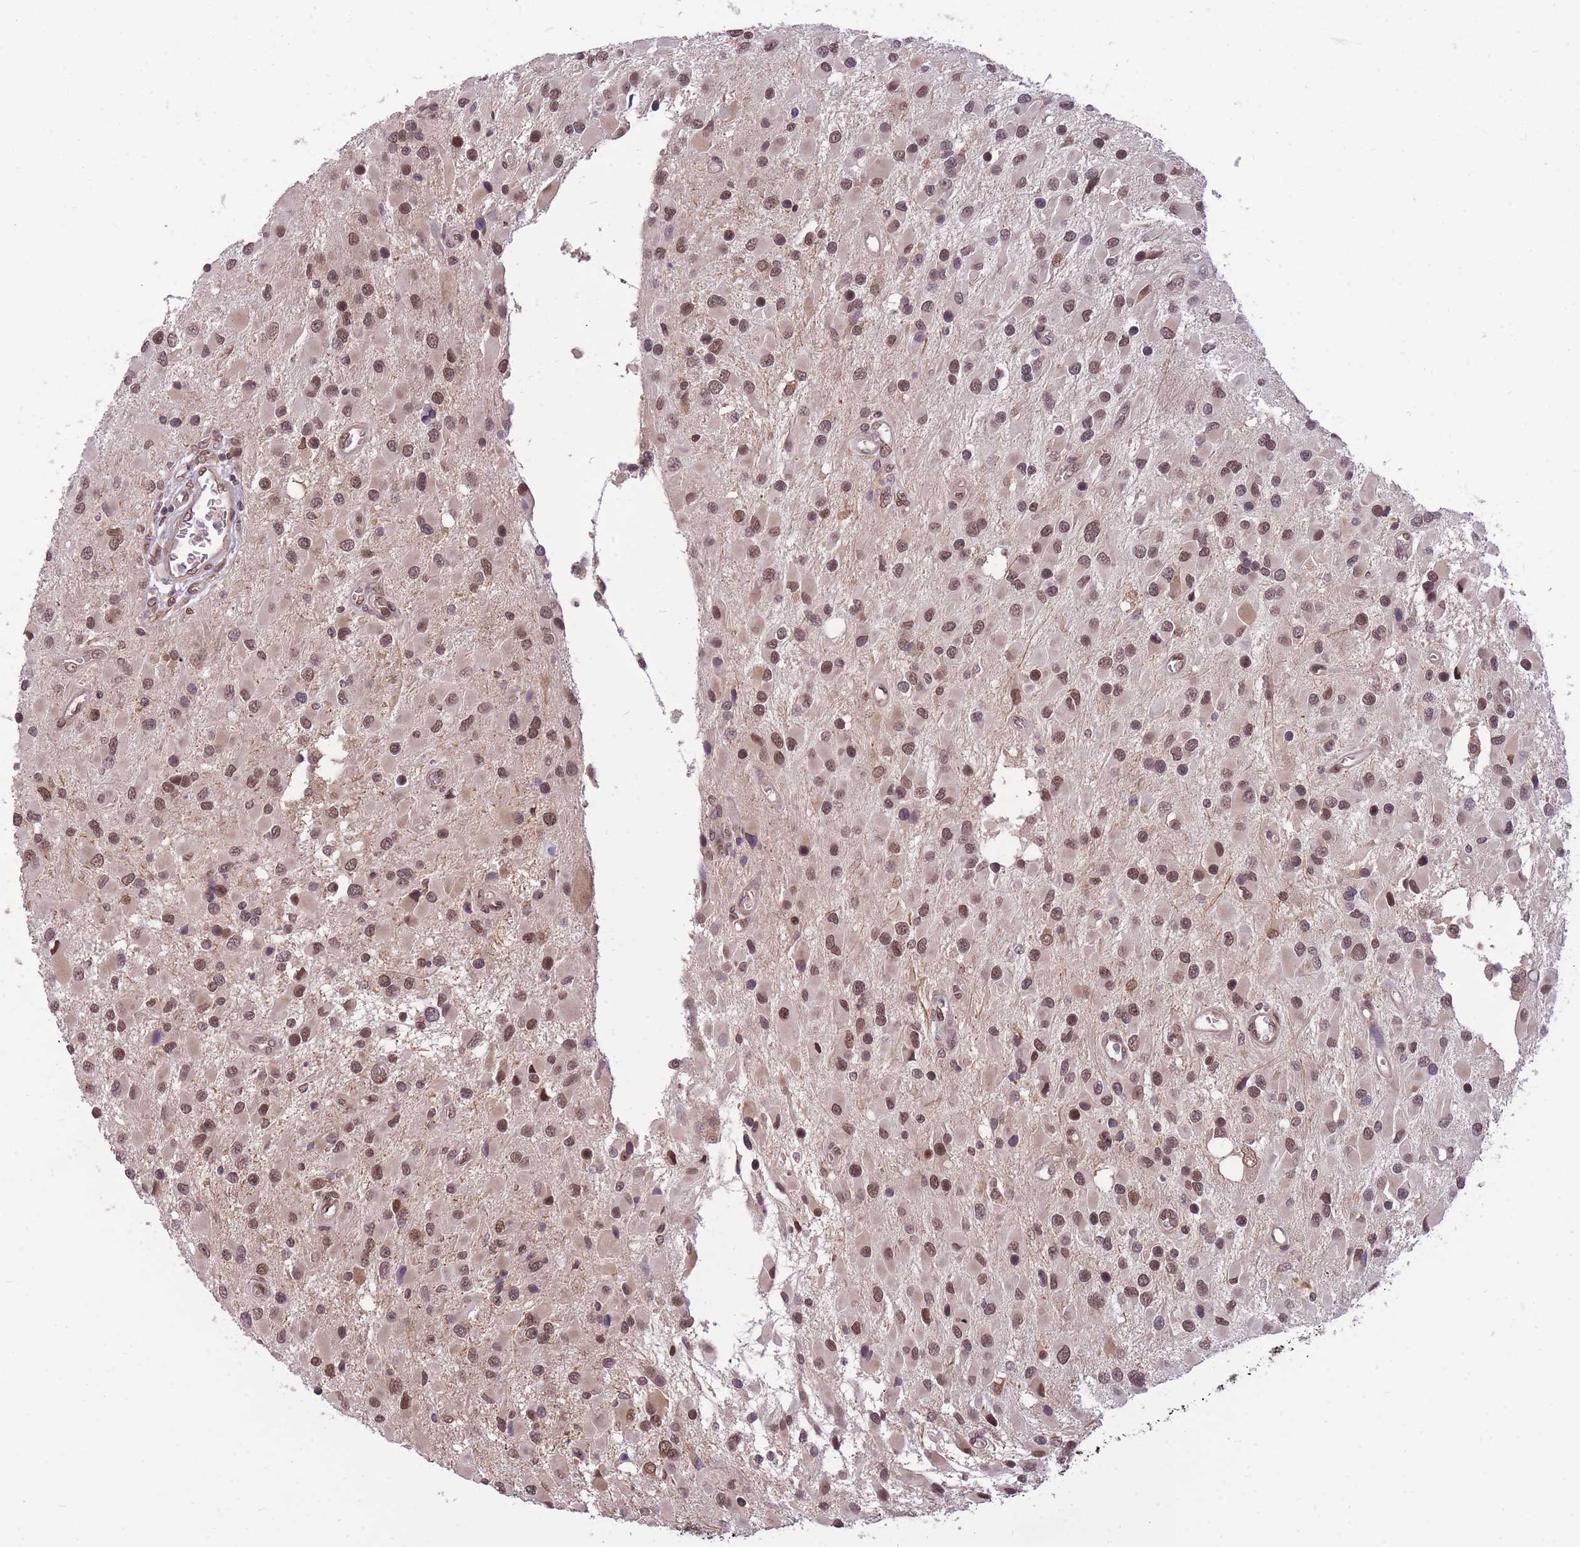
{"staining": {"intensity": "moderate", "quantity": ">75%", "location": "nuclear"}, "tissue": "glioma", "cell_type": "Tumor cells", "image_type": "cancer", "snomed": [{"axis": "morphology", "description": "Glioma, malignant, High grade"}, {"axis": "topography", "description": "Brain"}], "caption": "This is an image of immunohistochemistry (IHC) staining of malignant high-grade glioma, which shows moderate positivity in the nuclear of tumor cells.", "gene": "CDIP1", "patient": {"sex": "male", "age": 53}}